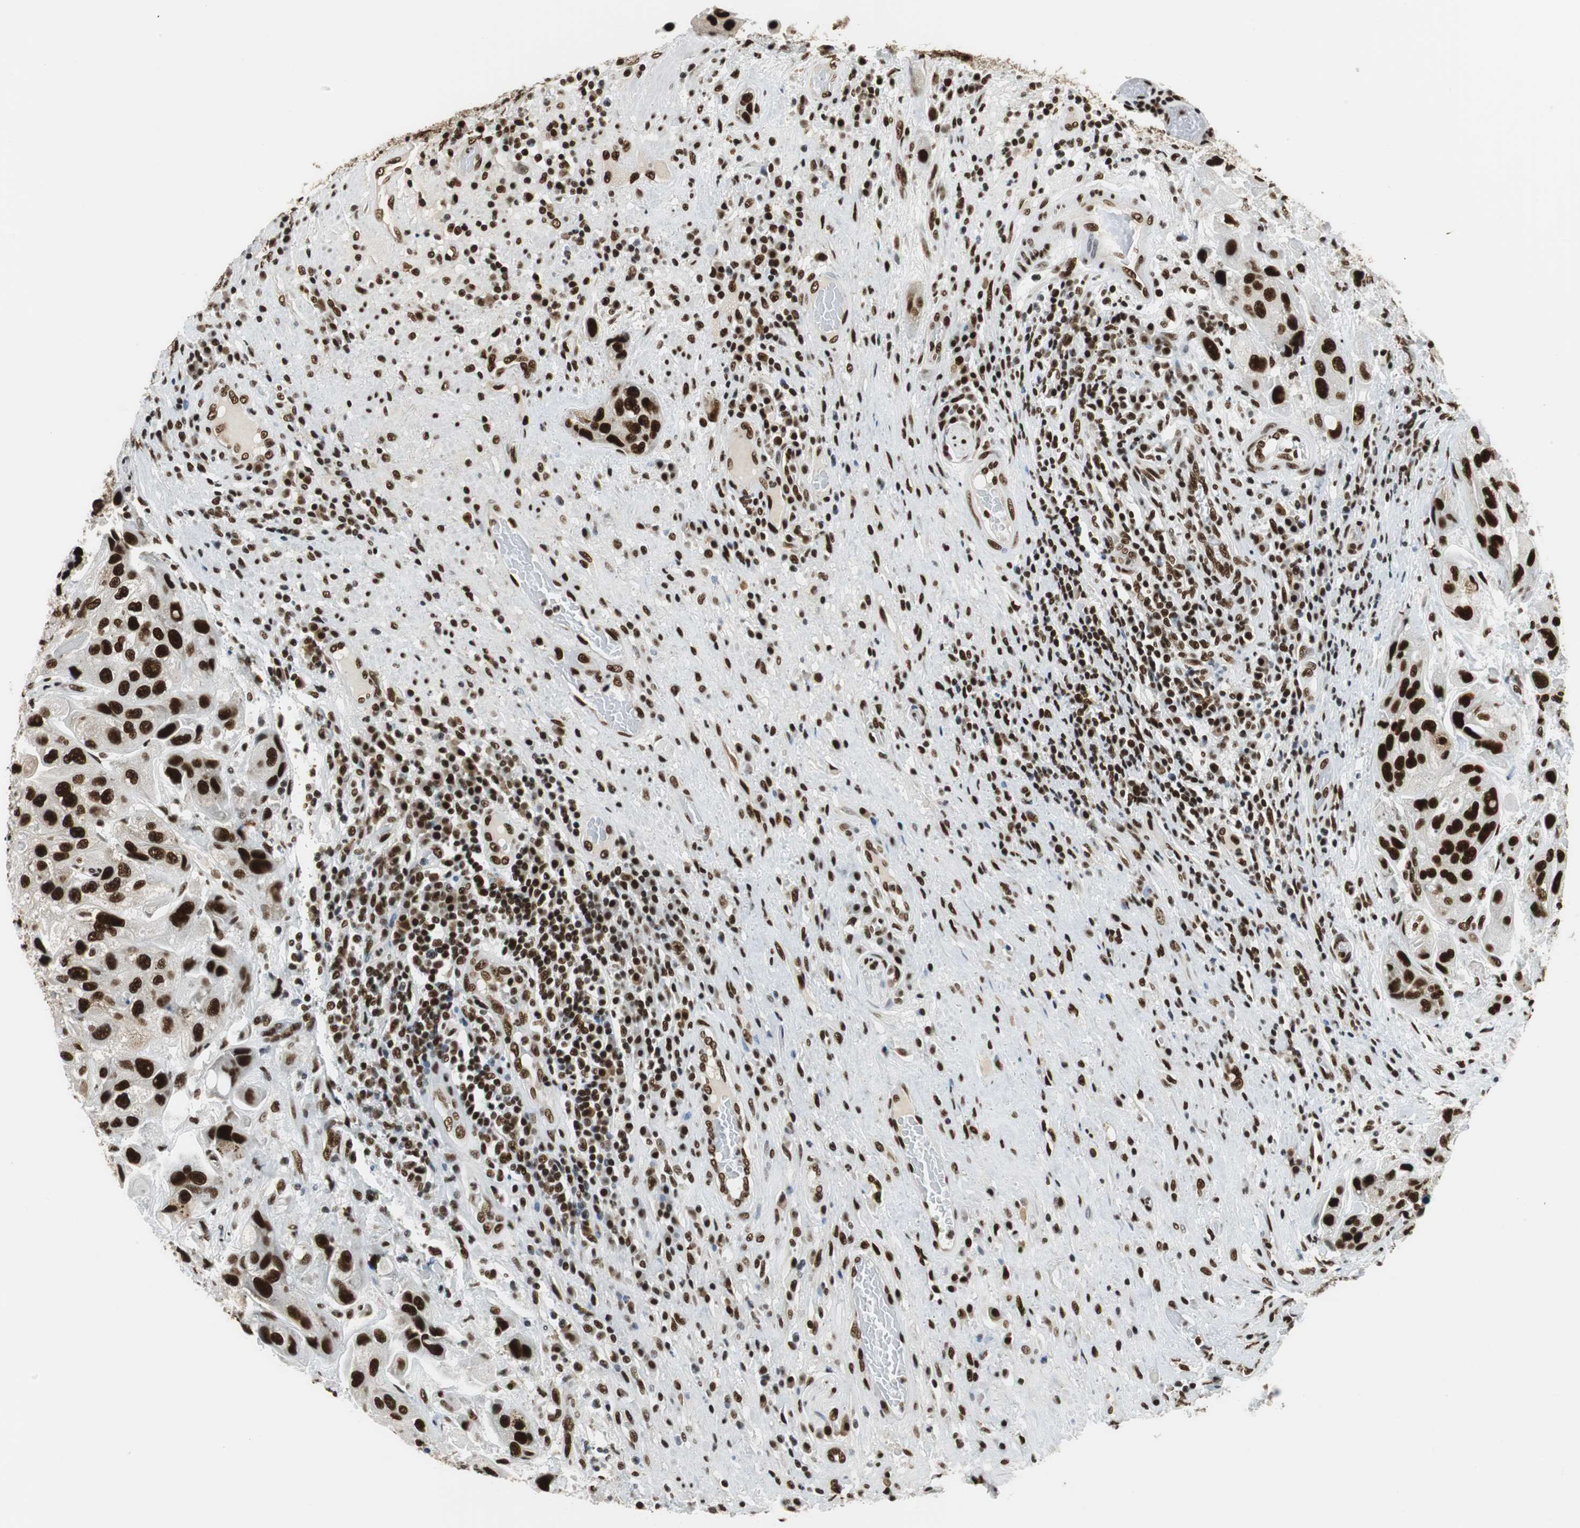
{"staining": {"intensity": "strong", "quantity": ">75%", "location": "nuclear"}, "tissue": "urothelial cancer", "cell_type": "Tumor cells", "image_type": "cancer", "snomed": [{"axis": "morphology", "description": "Urothelial carcinoma, High grade"}, {"axis": "topography", "description": "Urinary bladder"}], "caption": "Human high-grade urothelial carcinoma stained with a protein marker shows strong staining in tumor cells.", "gene": "PRKDC", "patient": {"sex": "female", "age": 64}}